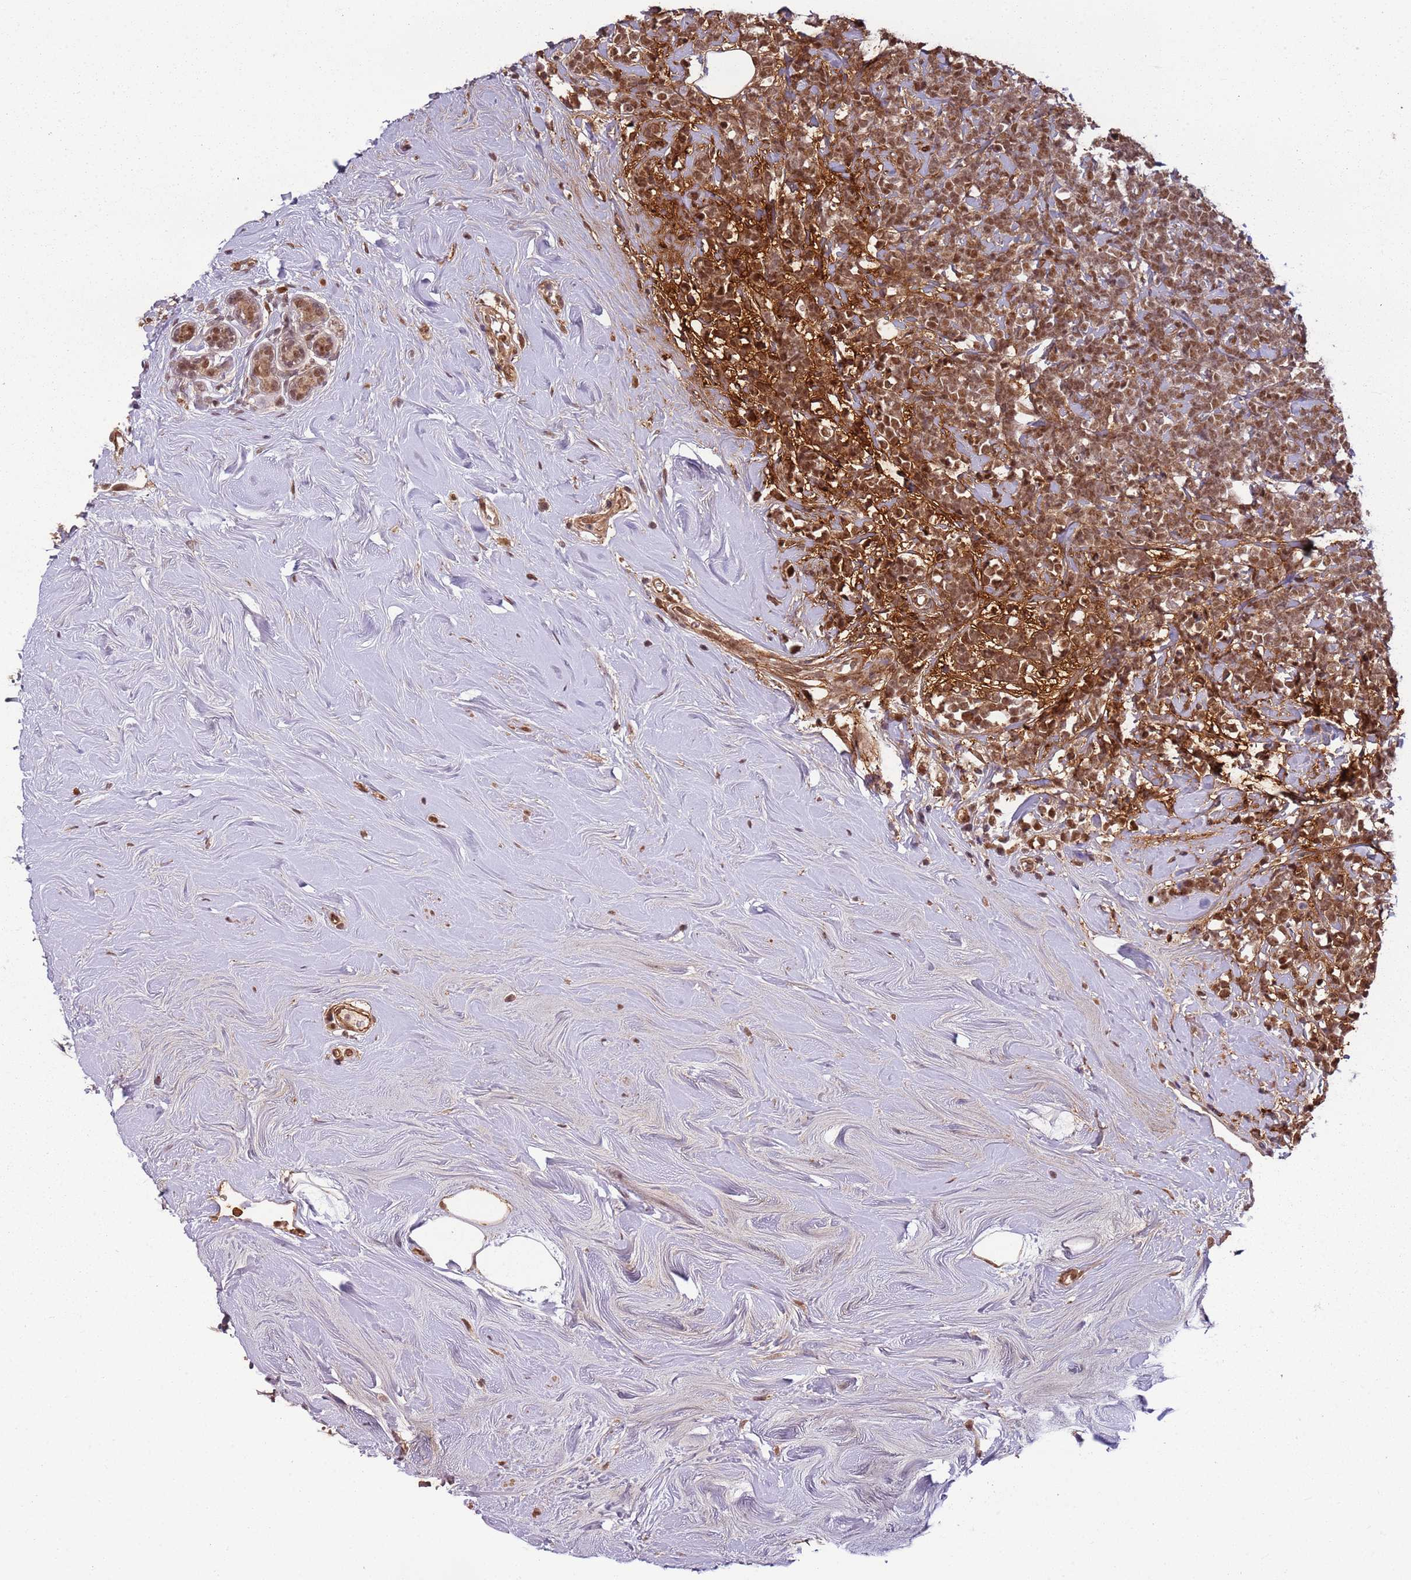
{"staining": {"intensity": "moderate", "quantity": ">75%", "location": "cytoplasmic/membranous,nuclear"}, "tissue": "breast cancer", "cell_type": "Tumor cells", "image_type": "cancer", "snomed": [{"axis": "morphology", "description": "Lobular carcinoma"}, {"axis": "topography", "description": "Breast"}], "caption": "Moderate cytoplasmic/membranous and nuclear staining is appreciated in approximately >75% of tumor cells in breast cancer.", "gene": "POLR3H", "patient": {"sex": "female", "age": 58}}